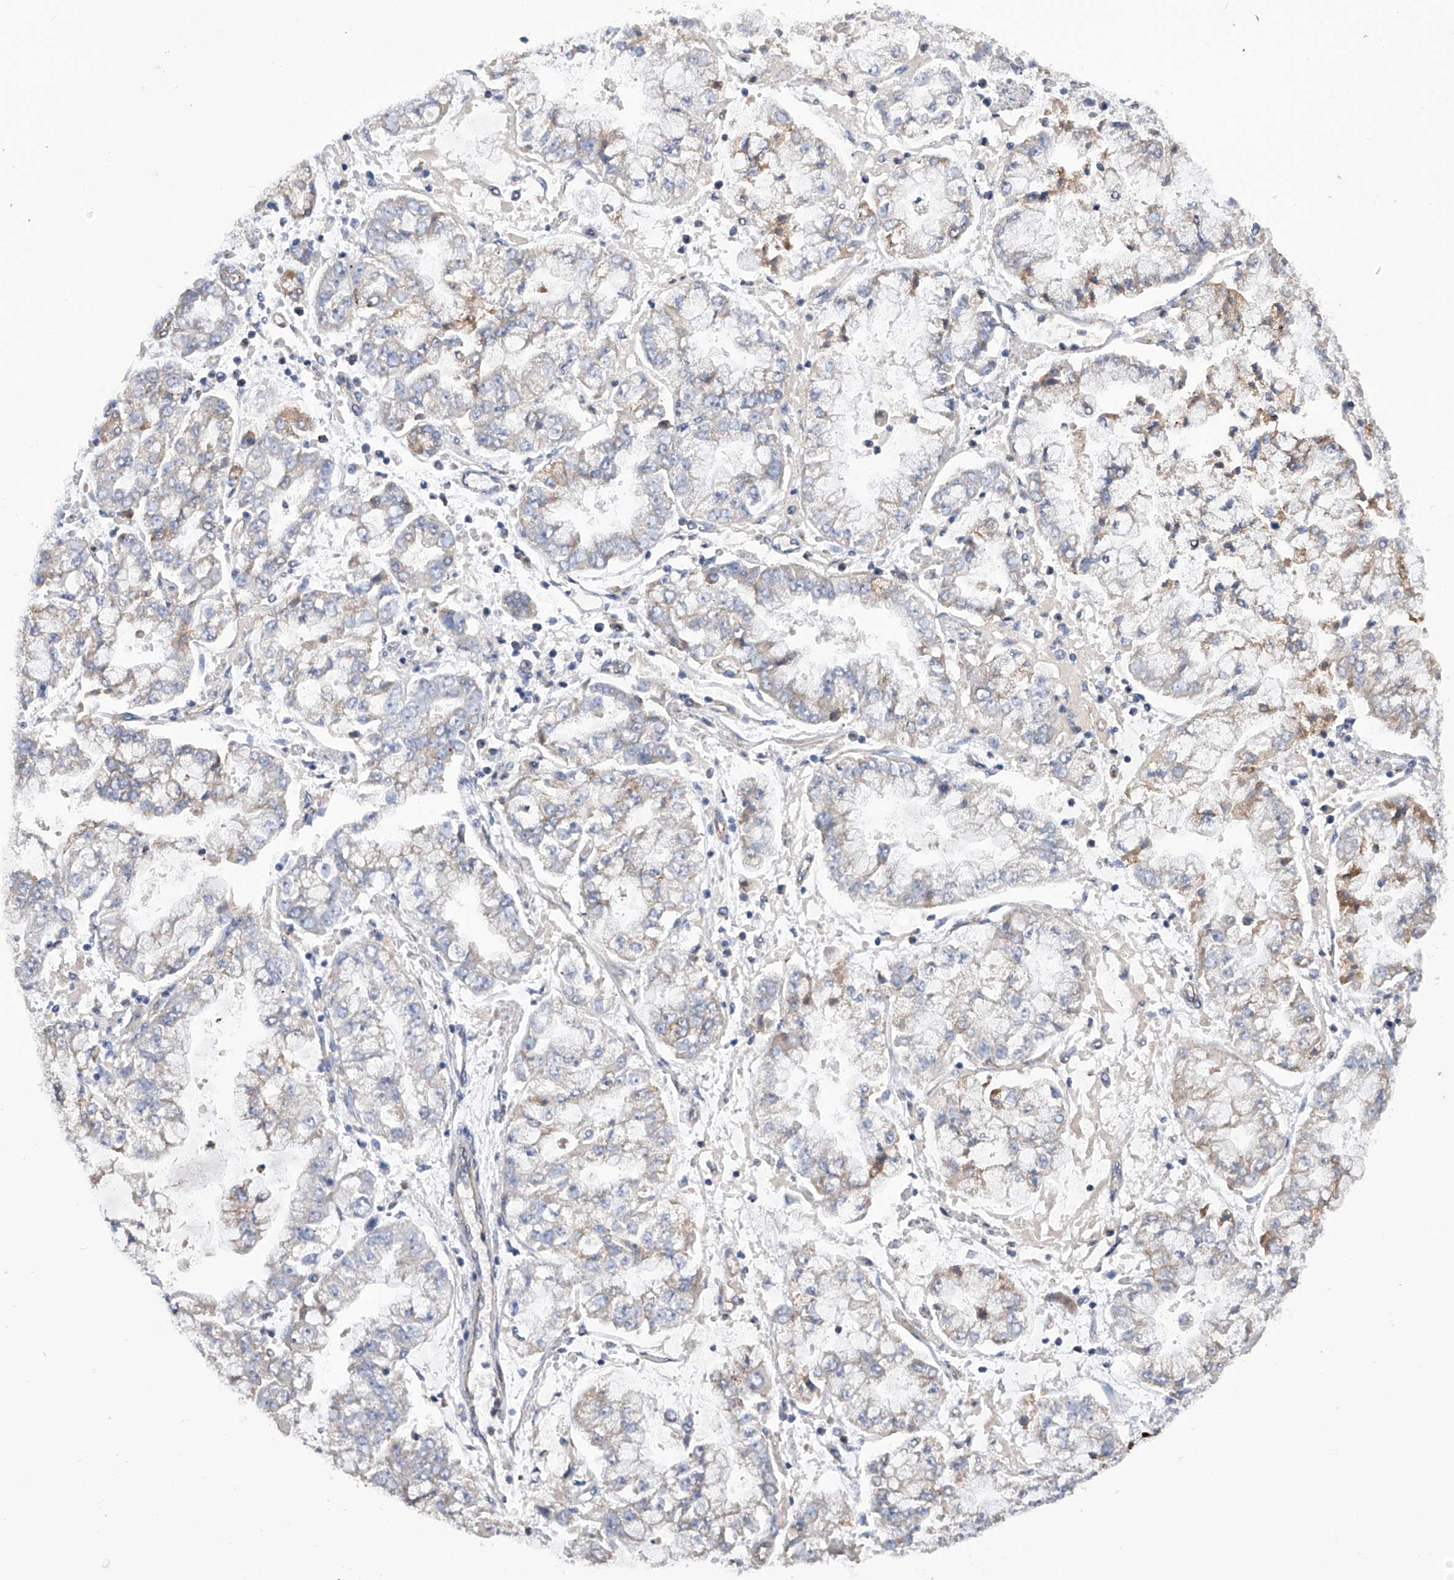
{"staining": {"intensity": "weak", "quantity": "25%-75%", "location": "cytoplasmic/membranous"}, "tissue": "stomach cancer", "cell_type": "Tumor cells", "image_type": "cancer", "snomed": [{"axis": "morphology", "description": "Adenocarcinoma, NOS"}, {"axis": "topography", "description": "Stomach"}], "caption": "High-magnification brightfield microscopy of stomach adenocarcinoma stained with DAB (3,3'-diaminobenzidine) (brown) and counterstained with hematoxylin (blue). tumor cells exhibit weak cytoplasmic/membranous staining is seen in approximately25%-75% of cells. Nuclei are stained in blue.", "gene": "MLYCD", "patient": {"sex": "male", "age": 76}}